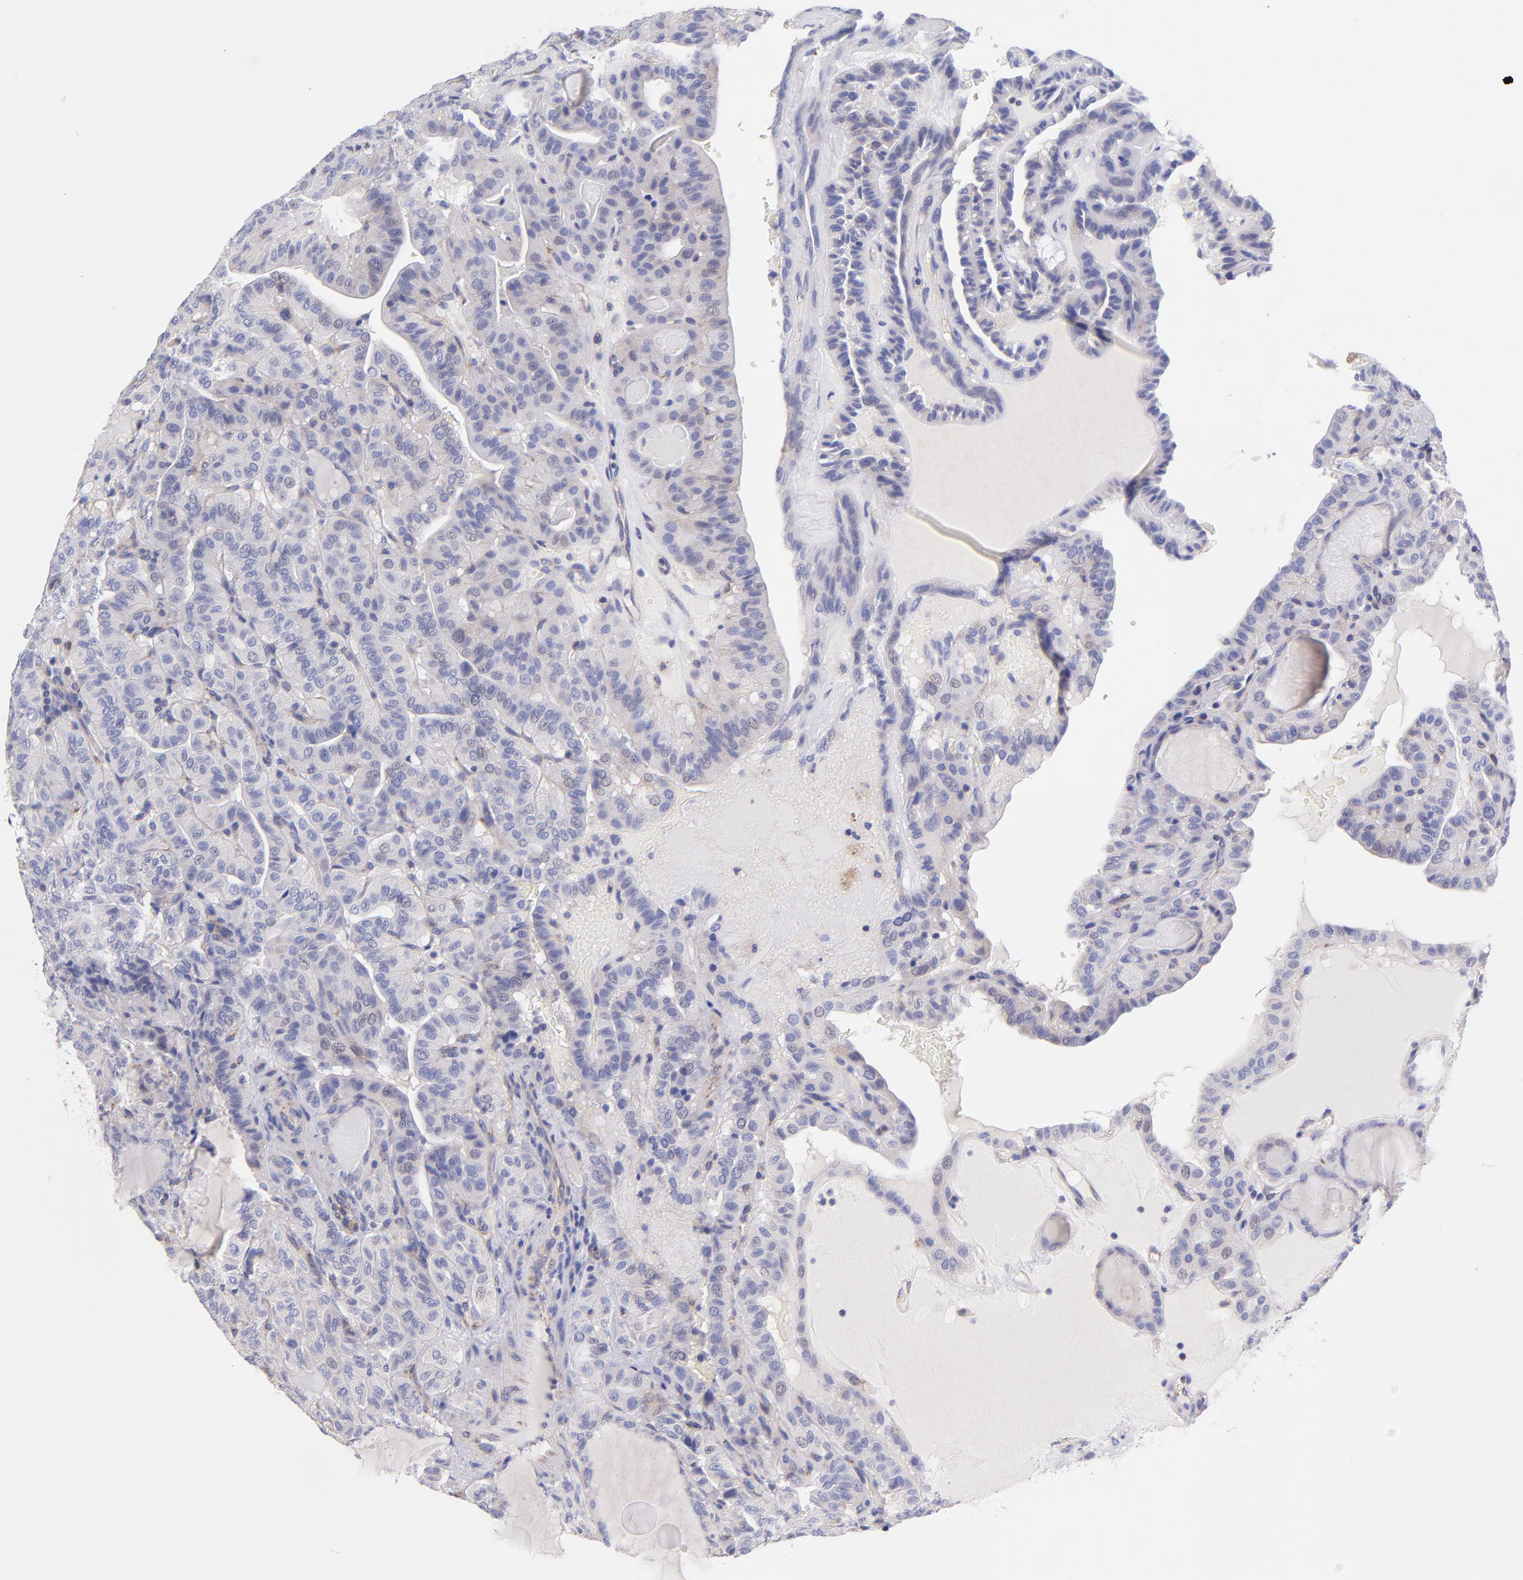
{"staining": {"intensity": "weak", "quantity": "<25%", "location": "cytoplasmic/membranous"}, "tissue": "thyroid cancer", "cell_type": "Tumor cells", "image_type": "cancer", "snomed": [{"axis": "morphology", "description": "Papillary adenocarcinoma, NOS"}, {"axis": "topography", "description": "Thyroid gland"}], "caption": "Histopathology image shows no protein staining in tumor cells of thyroid cancer tissue.", "gene": "NDUFB7", "patient": {"sex": "male", "age": 77}}